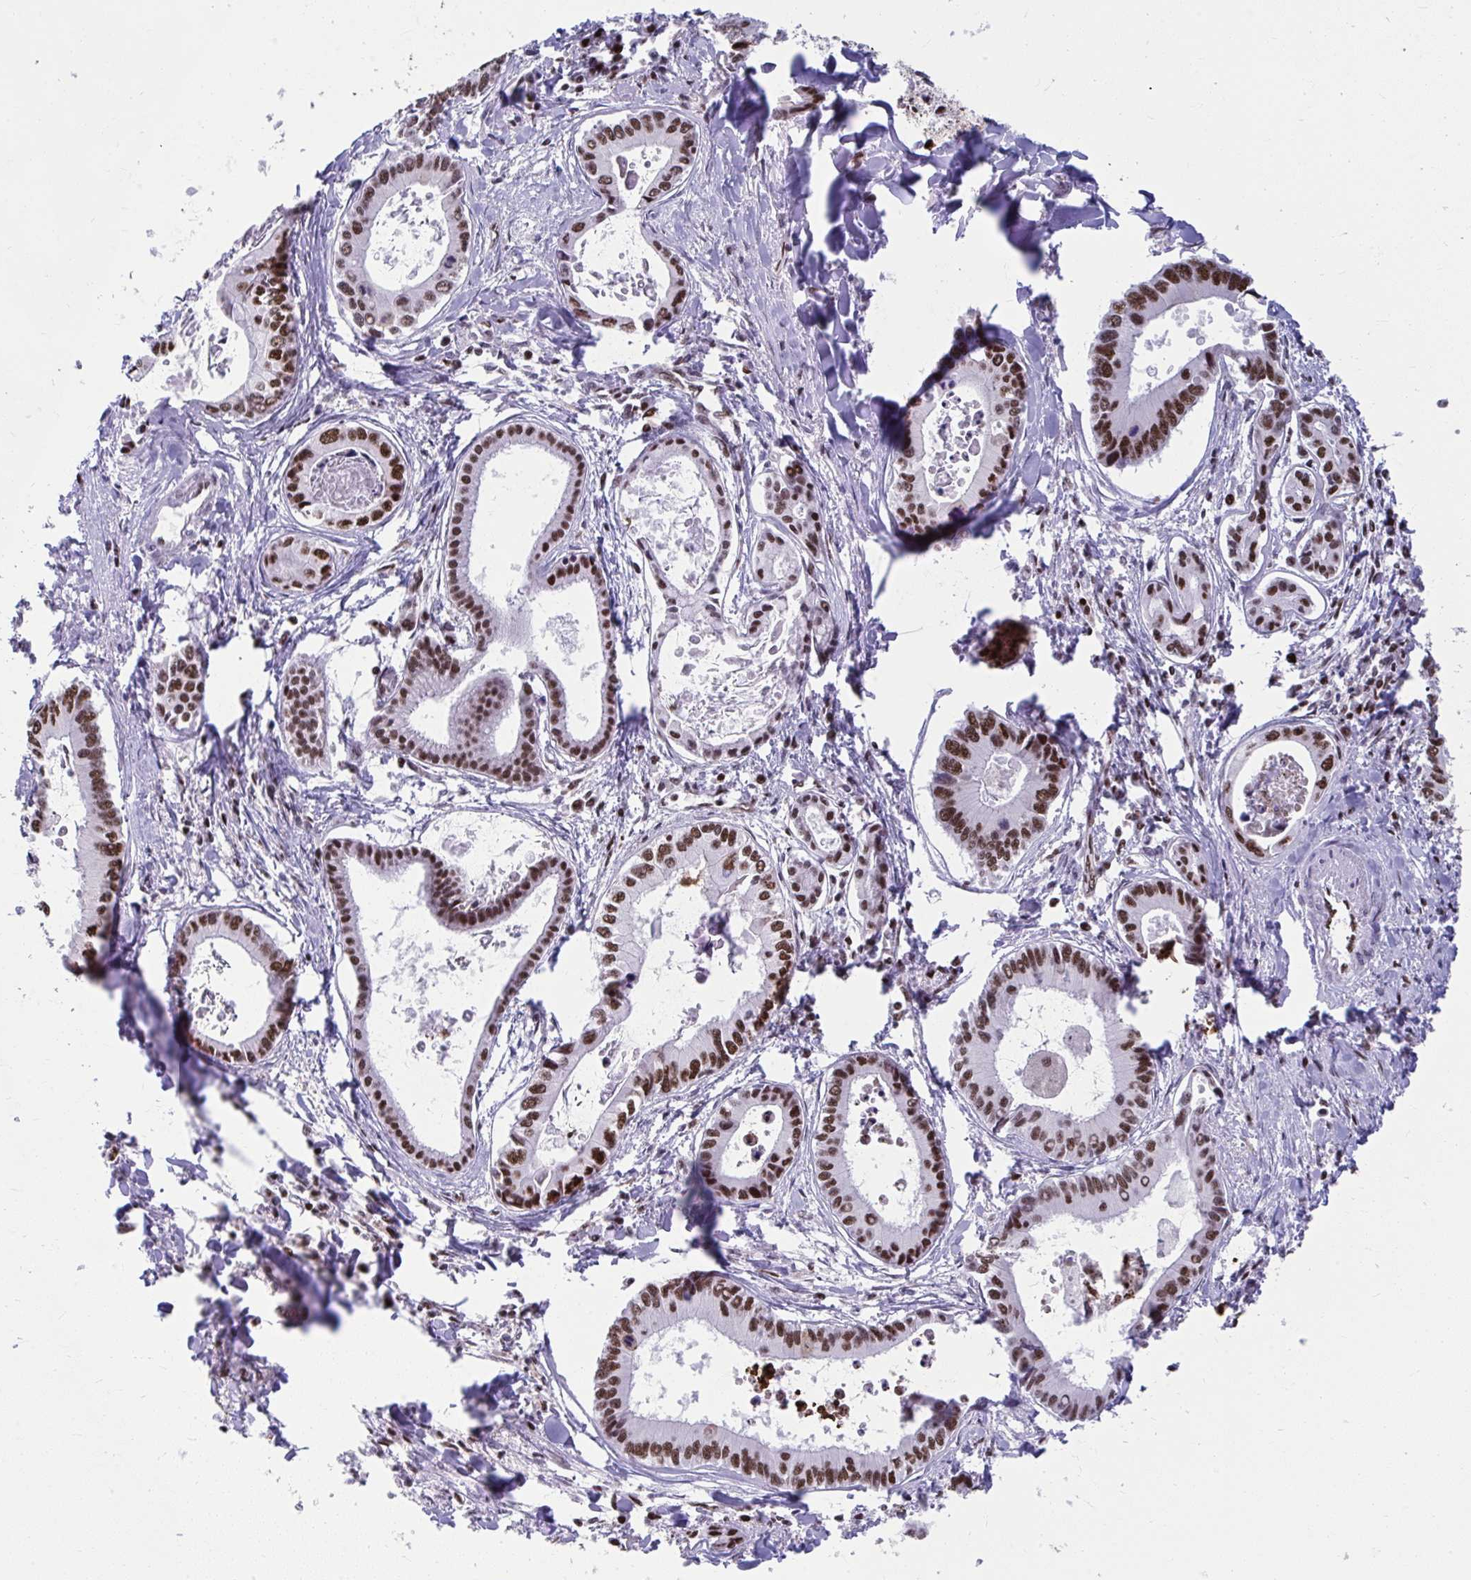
{"staining": {"intensity": "strong", "quantity": ">75%", "location": "nuclear"}, "tissue": "liver cancer", "cell_type": "Tumor cells", "image_type": "cancer", "snomed": [{"axis": "morphology", "description": "Cholangiocarcinoma"}, {"axis": "topography", "description": "Liver"}], "caption": "Human cholangiocarcinoma (liver) stained for a protein (brown) demonstrates strong nuclear positive expression in about >75% of tumor cells.", "gene": "SLC35C2", "patient": {"sex": "male", "age": 66}}